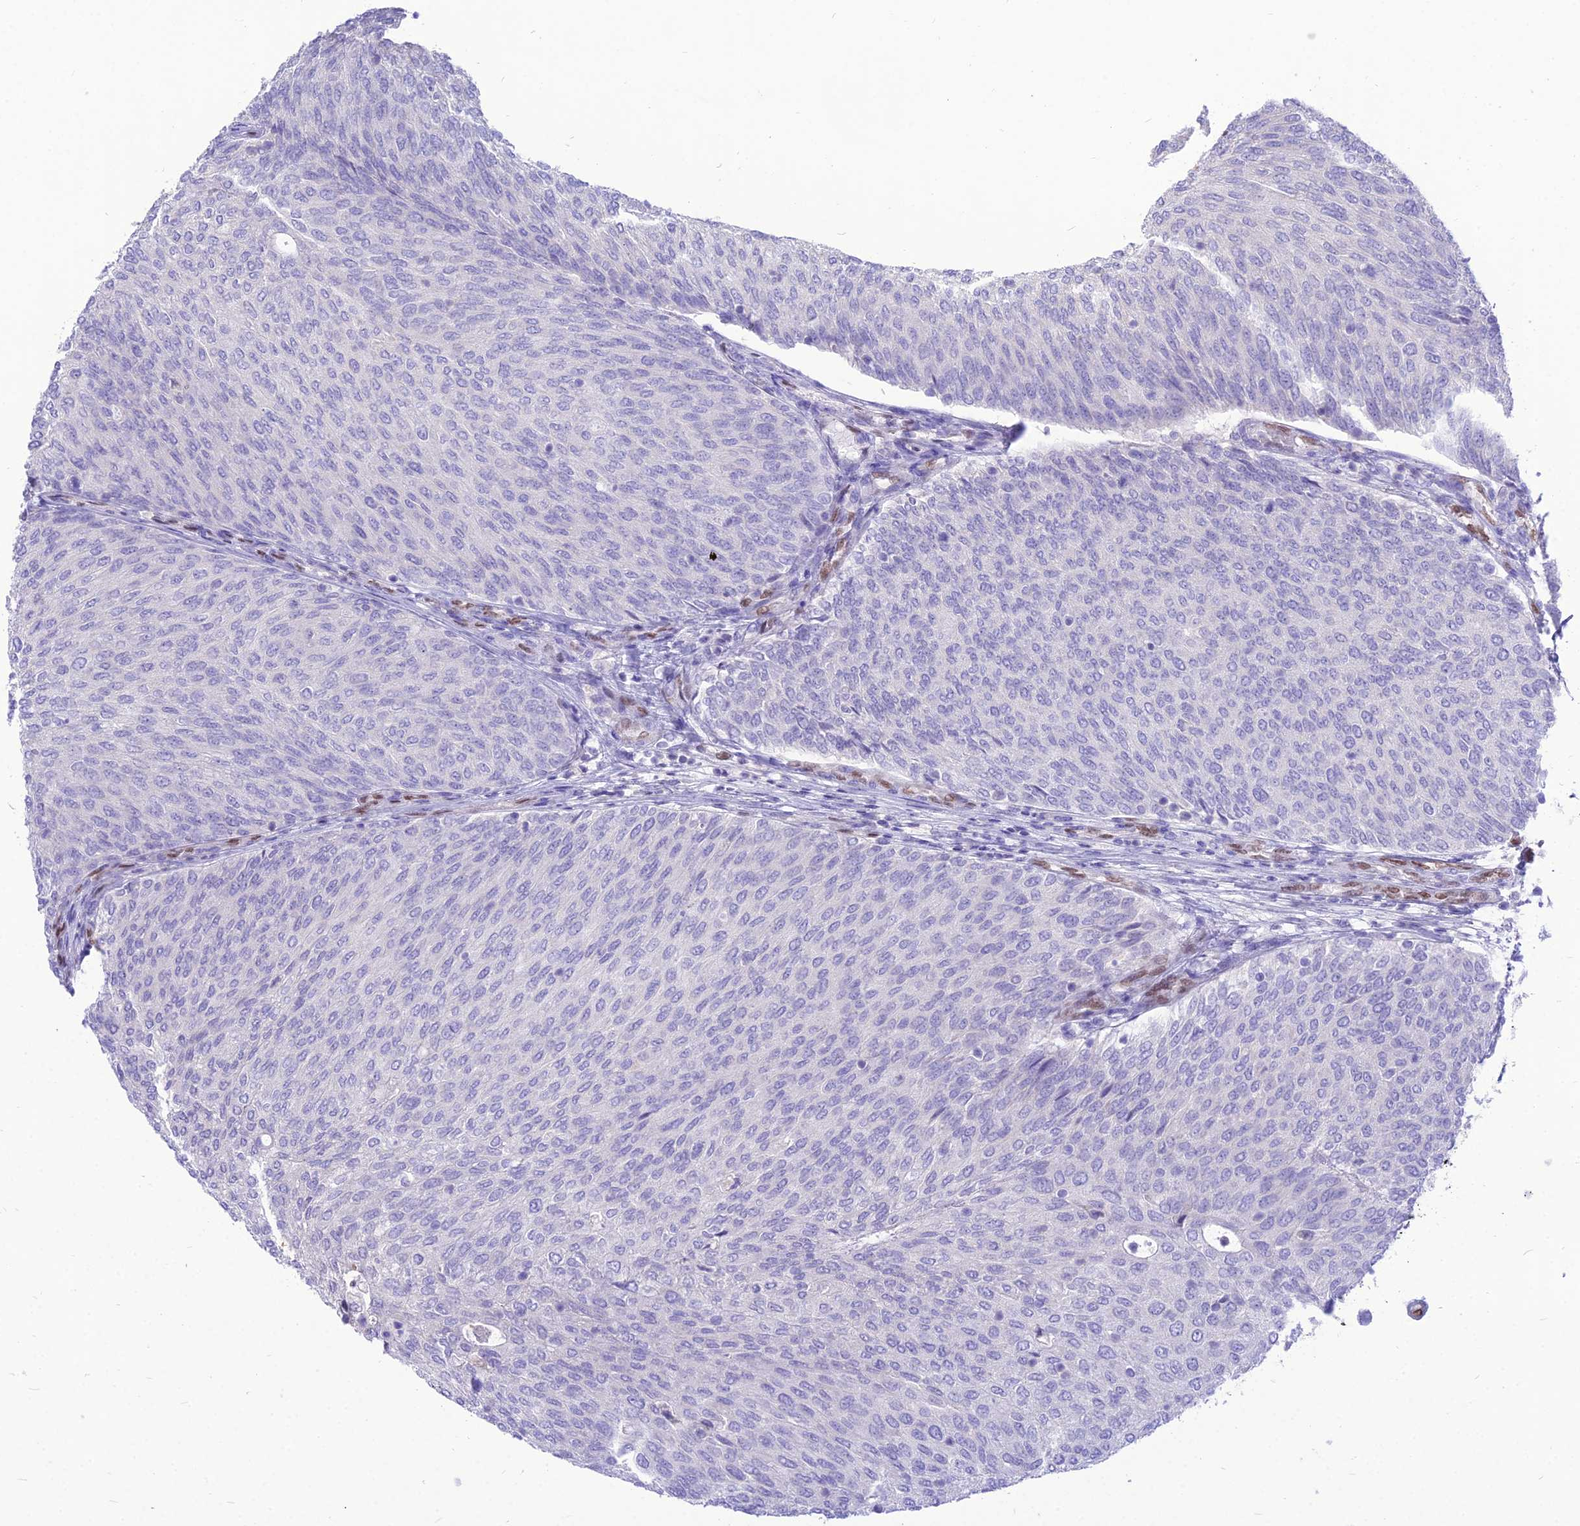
{"staining": {"intensity": "negative", "quantity": "none", "location": "none"}, "tissue": "urothelial cancer", "cell_type": "Tumor cells", "image_type": "cancer", "snomed": [{"axis": "morphology", "description": "Urothelial carcinoma, Low grade"}, {"axis": "topography", "description": "Urinary bladder"}], "caption": "Immunohistochemical staining of human urothelial carcinoma (low-grade) demonstrates no significant expression in tumor cells.", "gene": "NOVA2", "patient": {"sex": "female", "age": 79}}